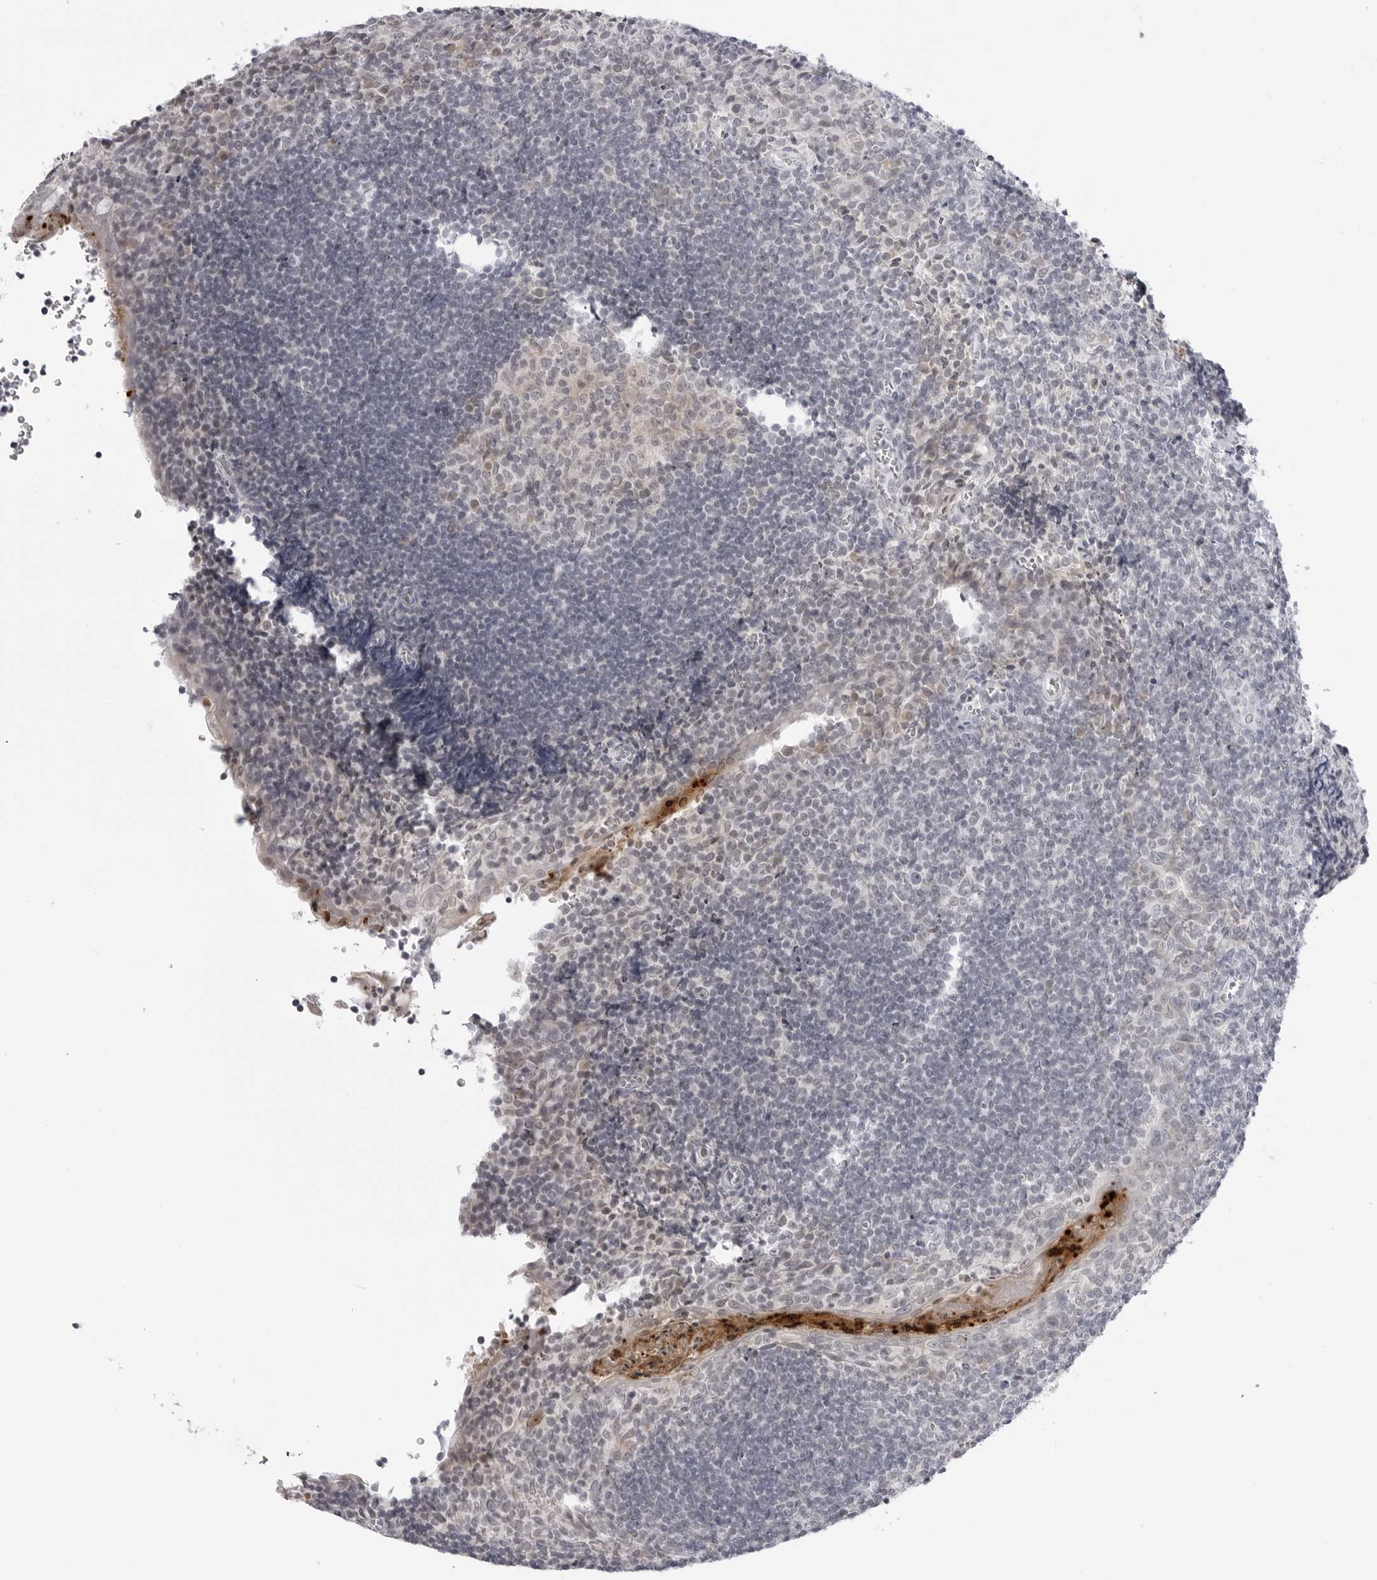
{"staining": {"intensity": "negative", "quantity": "none", "location": "none"}, "tissue": "tonsil", "cell_type": "Germinal center cells", "image_type": "normal", "snomed": [{"axis": "morphology", "description": "Normal tissue, NOS"}, {"axis": "topography", "description": "Tonsil"}], "caption": "There is no significant positivity in germinal center cells of tonsil. (DAB (3,3'-diaminobenzidine) immunohistochemistry (IHC), high magnification).", "gene": "ACP6", "patient": {"sex": "male", "age": 27}}